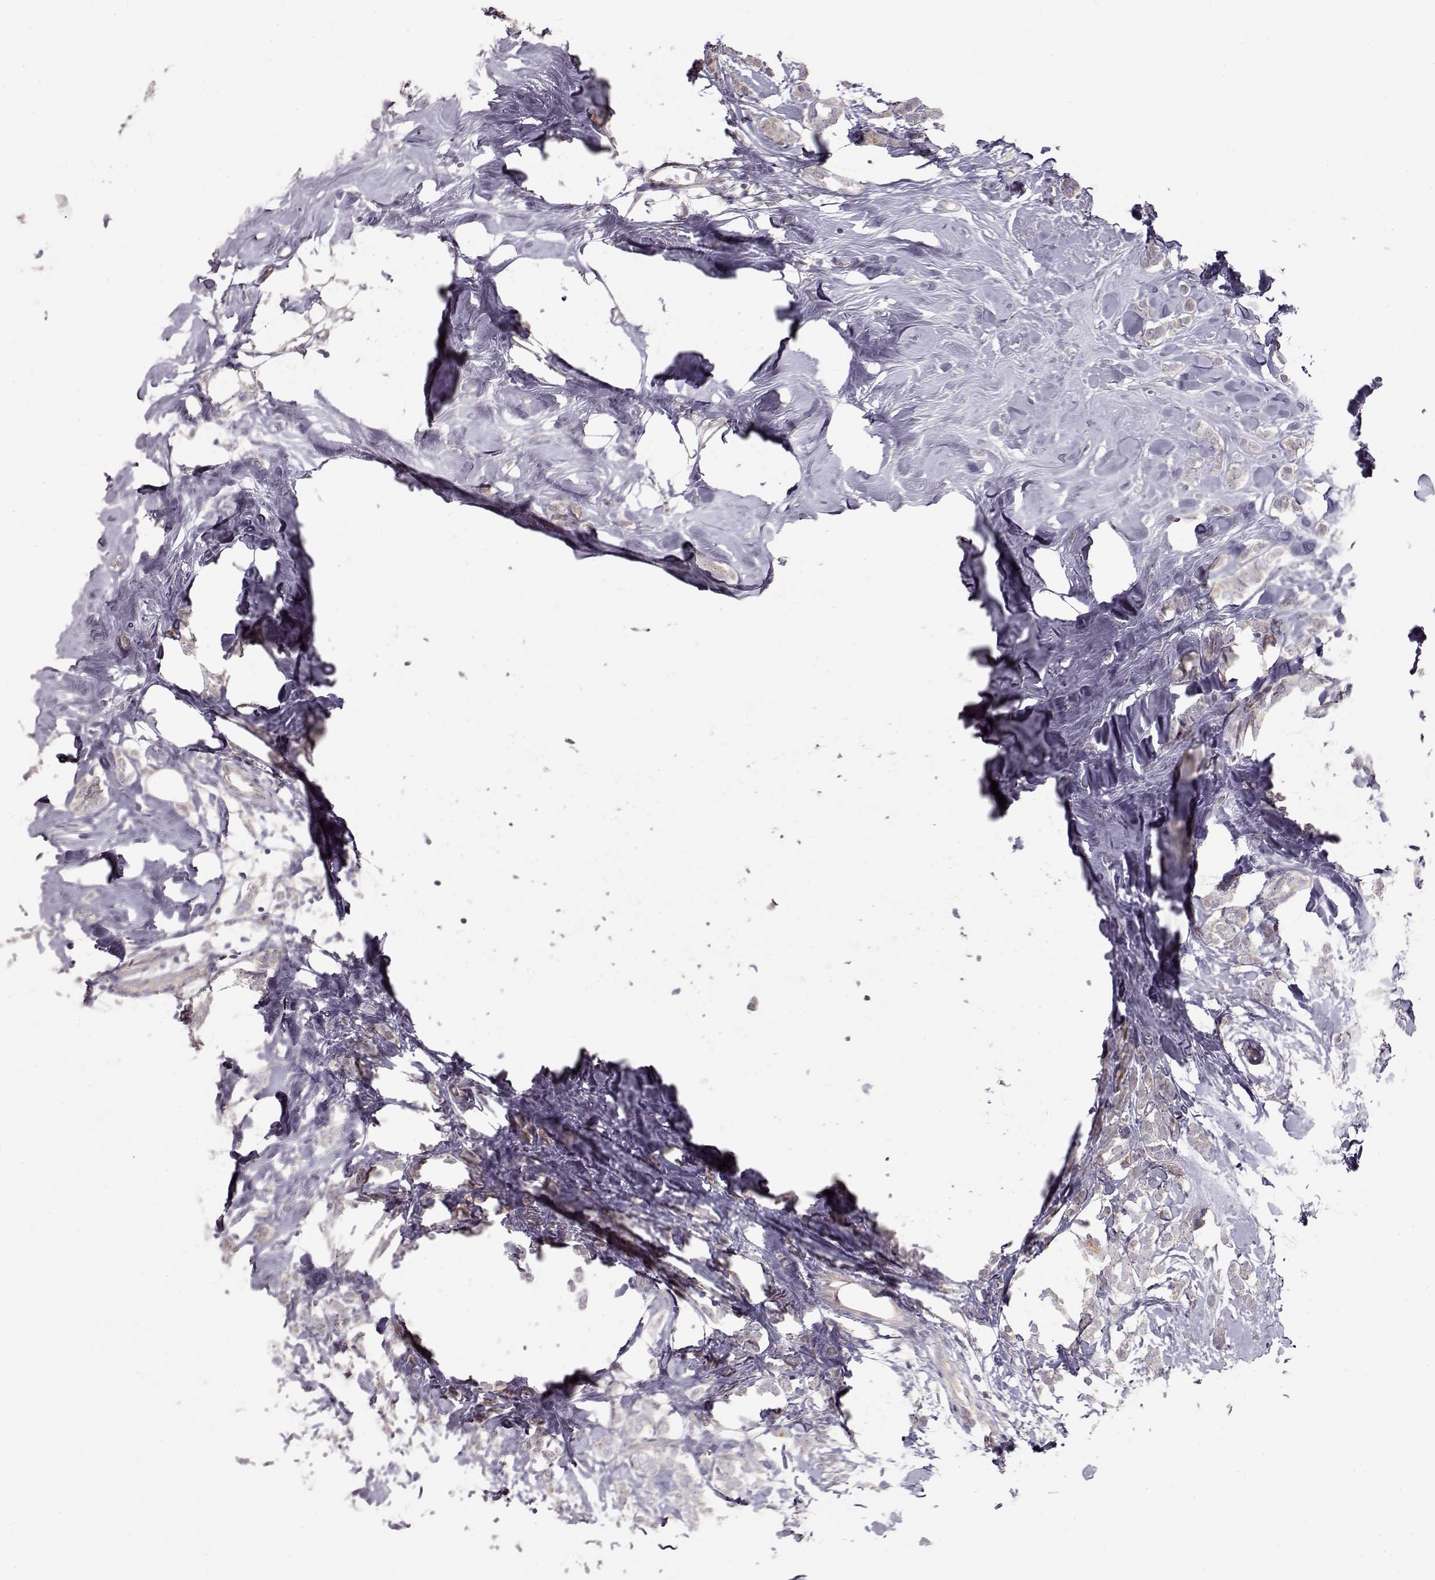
{"staining": {"intensity": "negative", "quantity": "none", "location": "none"}, "tissue": "breast cancer", "cell_type": "Tumor cells", "image_type": "cancer", "snomed": [{"axis": "morphology", "description": "Lobular carcinoma"}, {"axis": "topography", "description": "Breast"}], "caption": "Immunohistochemical staining of breast lobular carcinoma exhibits no significant staining in tumor cells.", "gene": "ARHGAP8", "patient": {"sex": "female", "age": 49}}